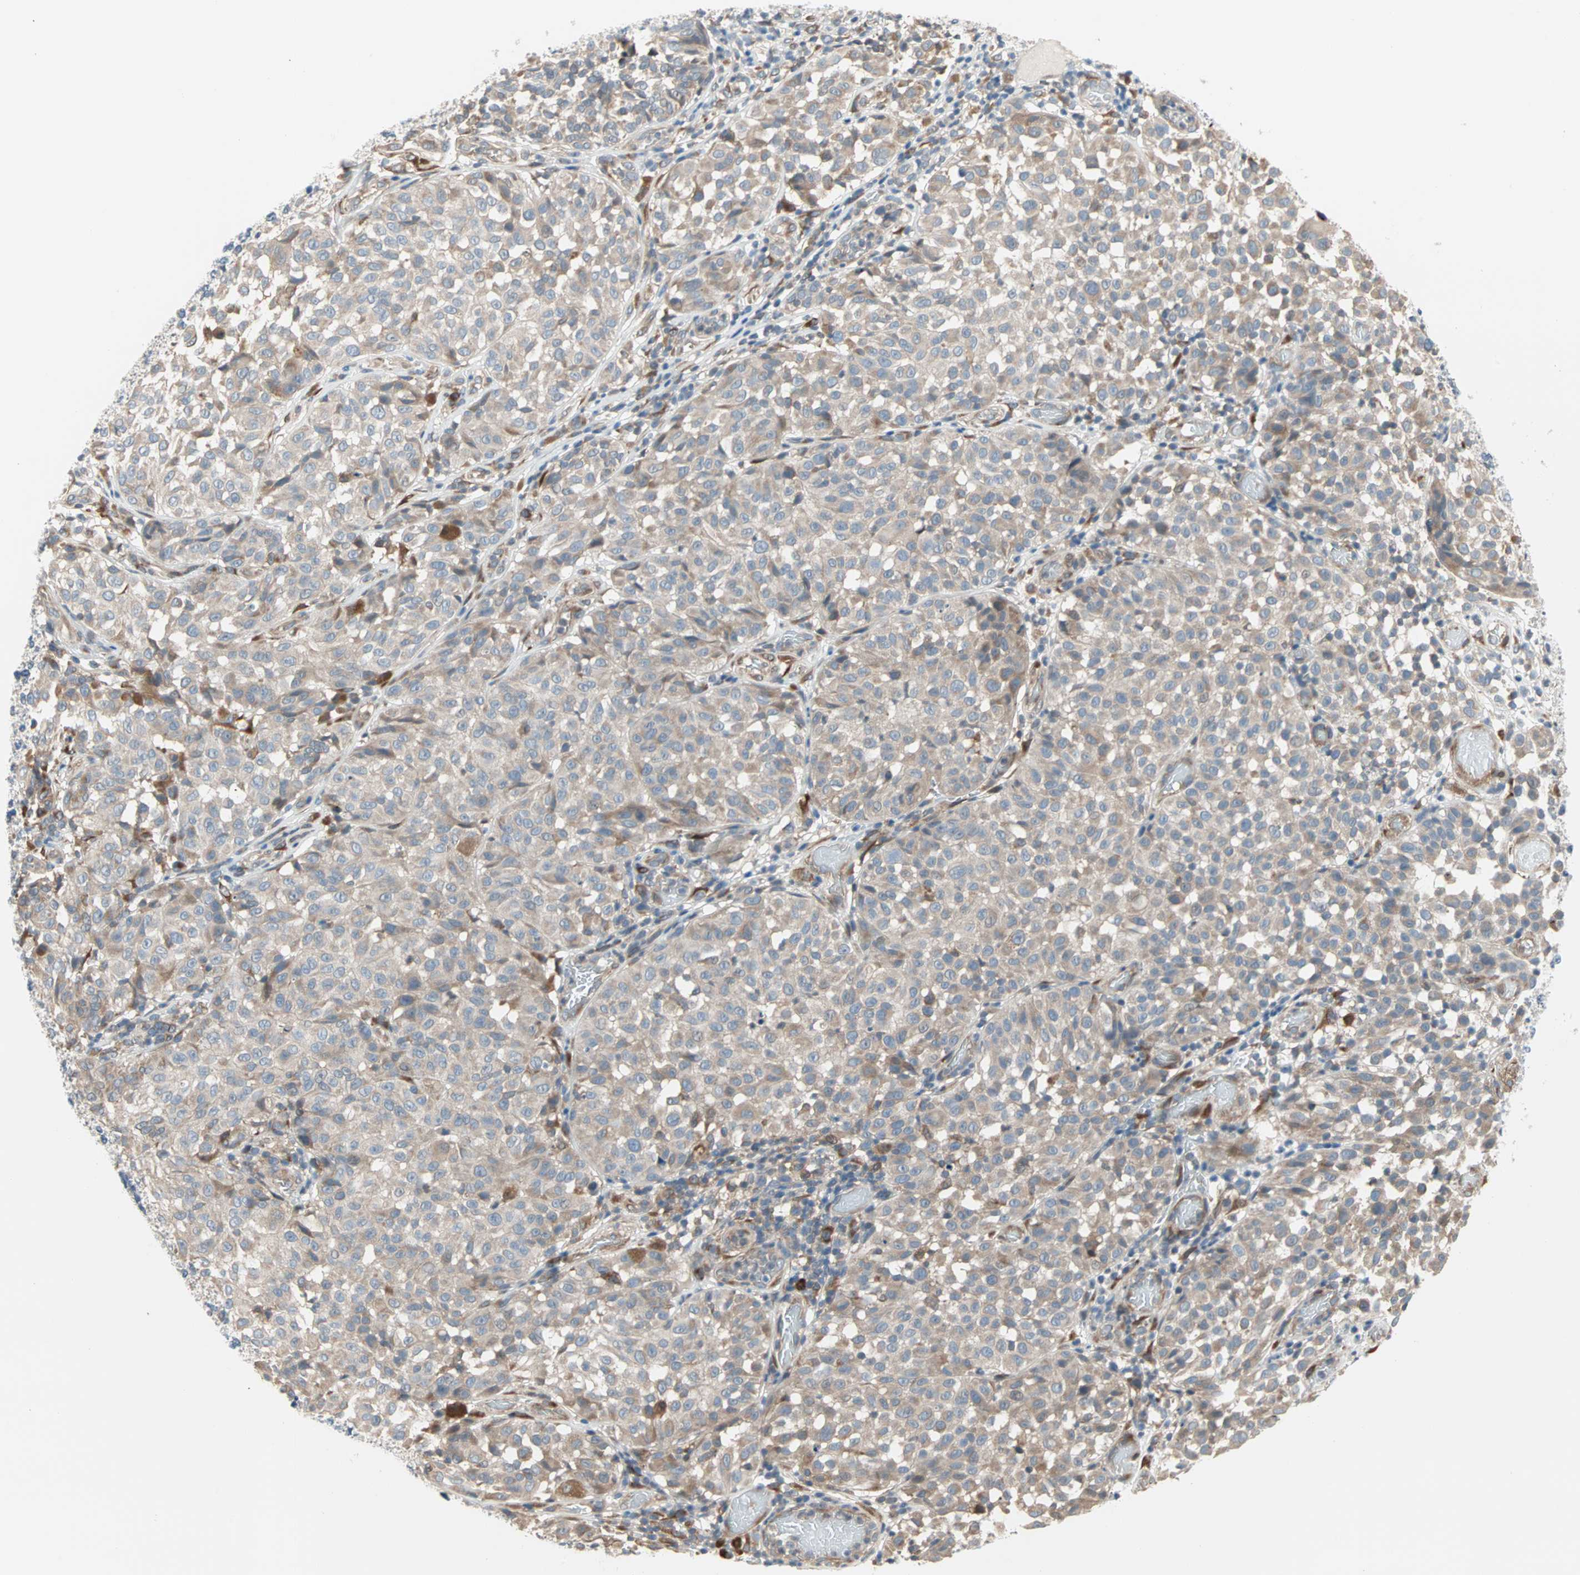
{"staining": {"intensity": "weak", "quantity": "25%-75%", "location": "cytoplasmic/membranous"}, "tissue": "melanoma", "cell_type": "Tumor cells", "image_type": "cancer", "snomed": [{"axis": "morphology", "description": "Malignant melanoma, NOS"}, {"axis": "topography", "description": "Skin"}], "caption": "Malignant melanoma tissue reveals weak cytoplasmic/membranous expression in approximately 25%-75% of tumor cells (Brightfield microscopy of DAB IHC at high magnification).", "gene": "SAR1A", "patient": {"sex": "female", "age": 46}}